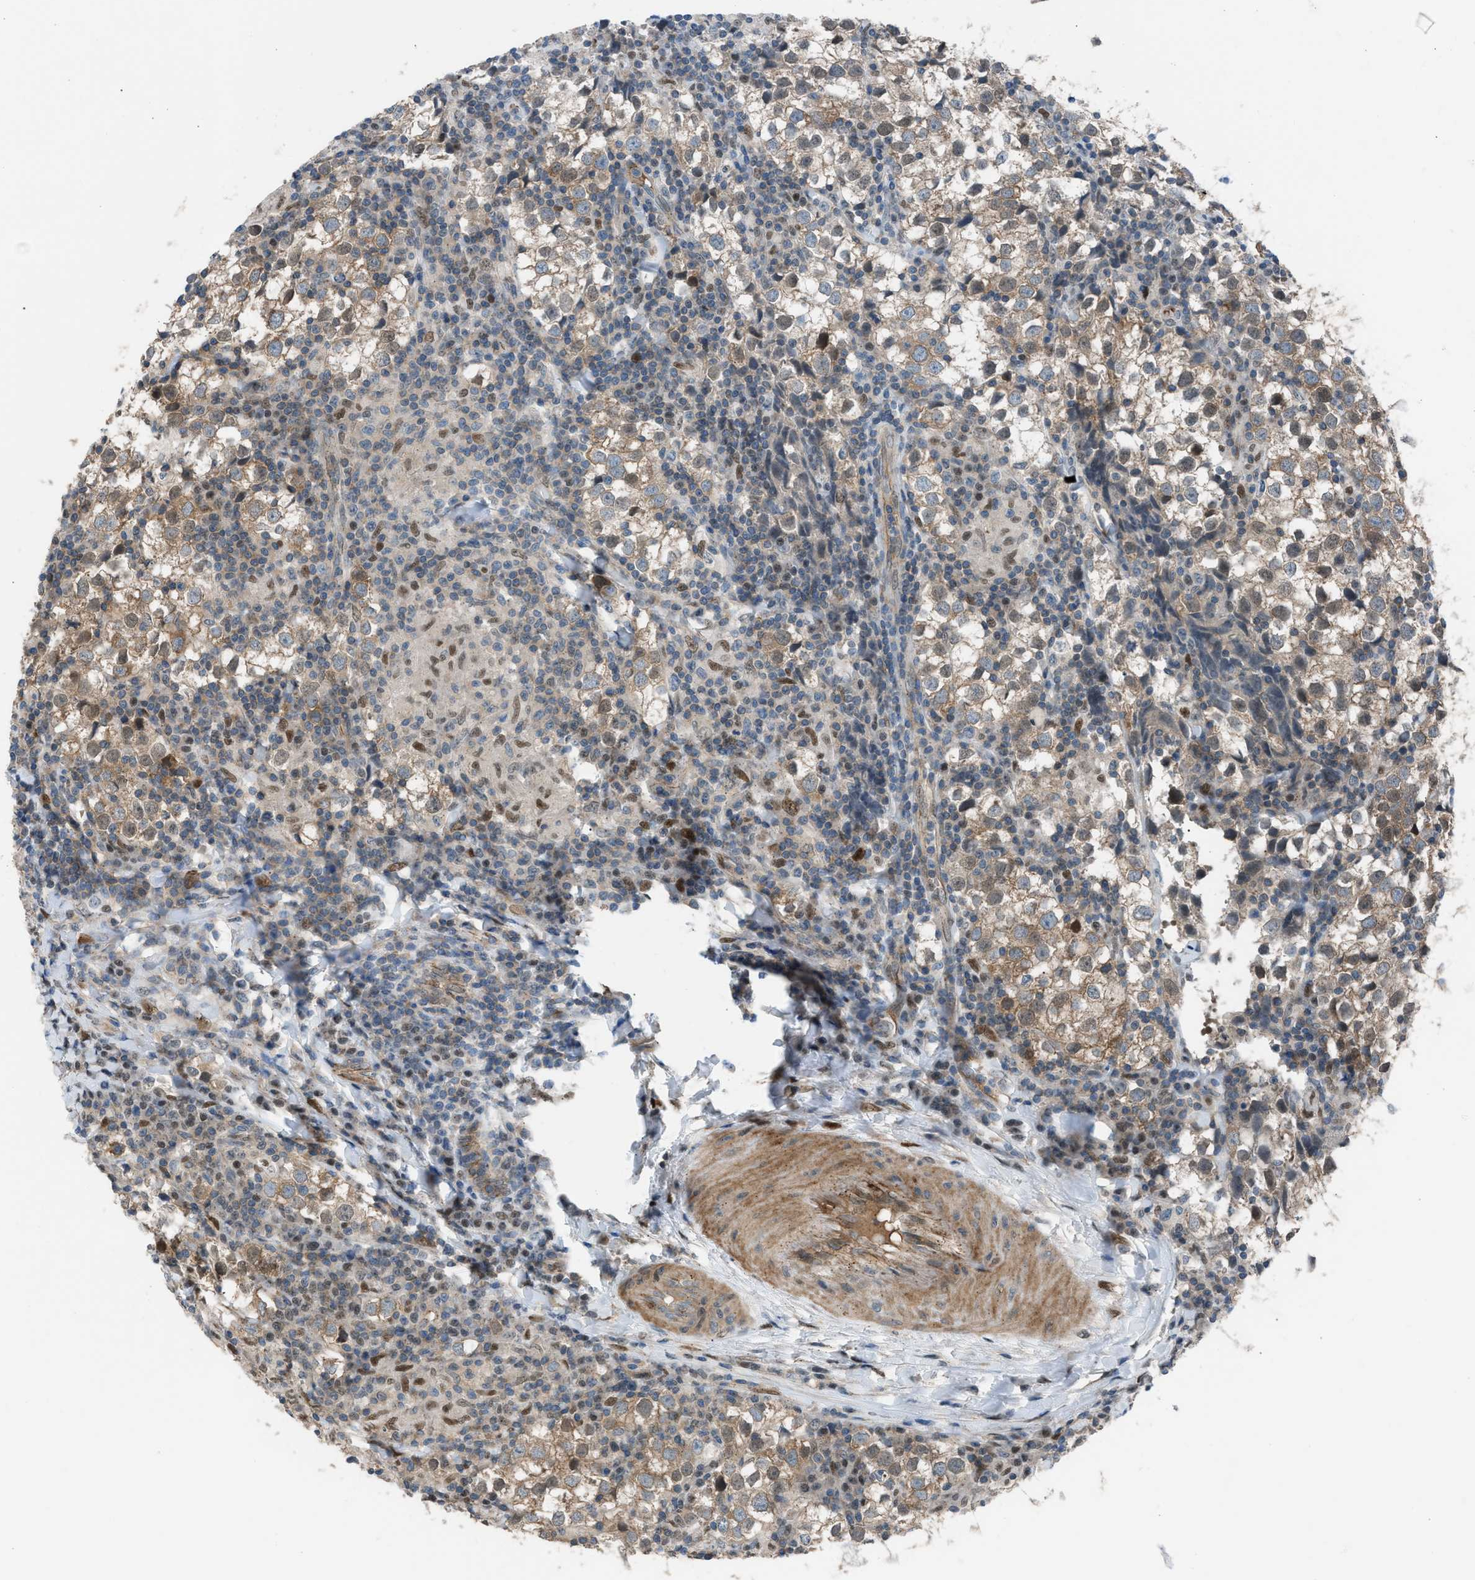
{"staining": {"intensity": "moderate", "quantity": ">75%", "location": "cytoplasmic/membranous,nuclear"}, "tissue": "testis cancer", "cell_type": "Tumor cells", "image_type": "cancer", "snomed": [{"axis": "morphology", "description": "Seminoma, NOS"}, {"axis": "morphology", "description": "Carcinoma, Embryonal, NOS"}, {"axis": "topography", "description": "Testis"}], "caption": "The photomicrograph reveals a brown stain indicating the presence of a protein in the cytoplasmic/membranous and nuclear of tumor cells in testis cancer (embryonal carcinoma).", "gene": "CRTC1", "patient": {"sex": "male", "age": 36}}